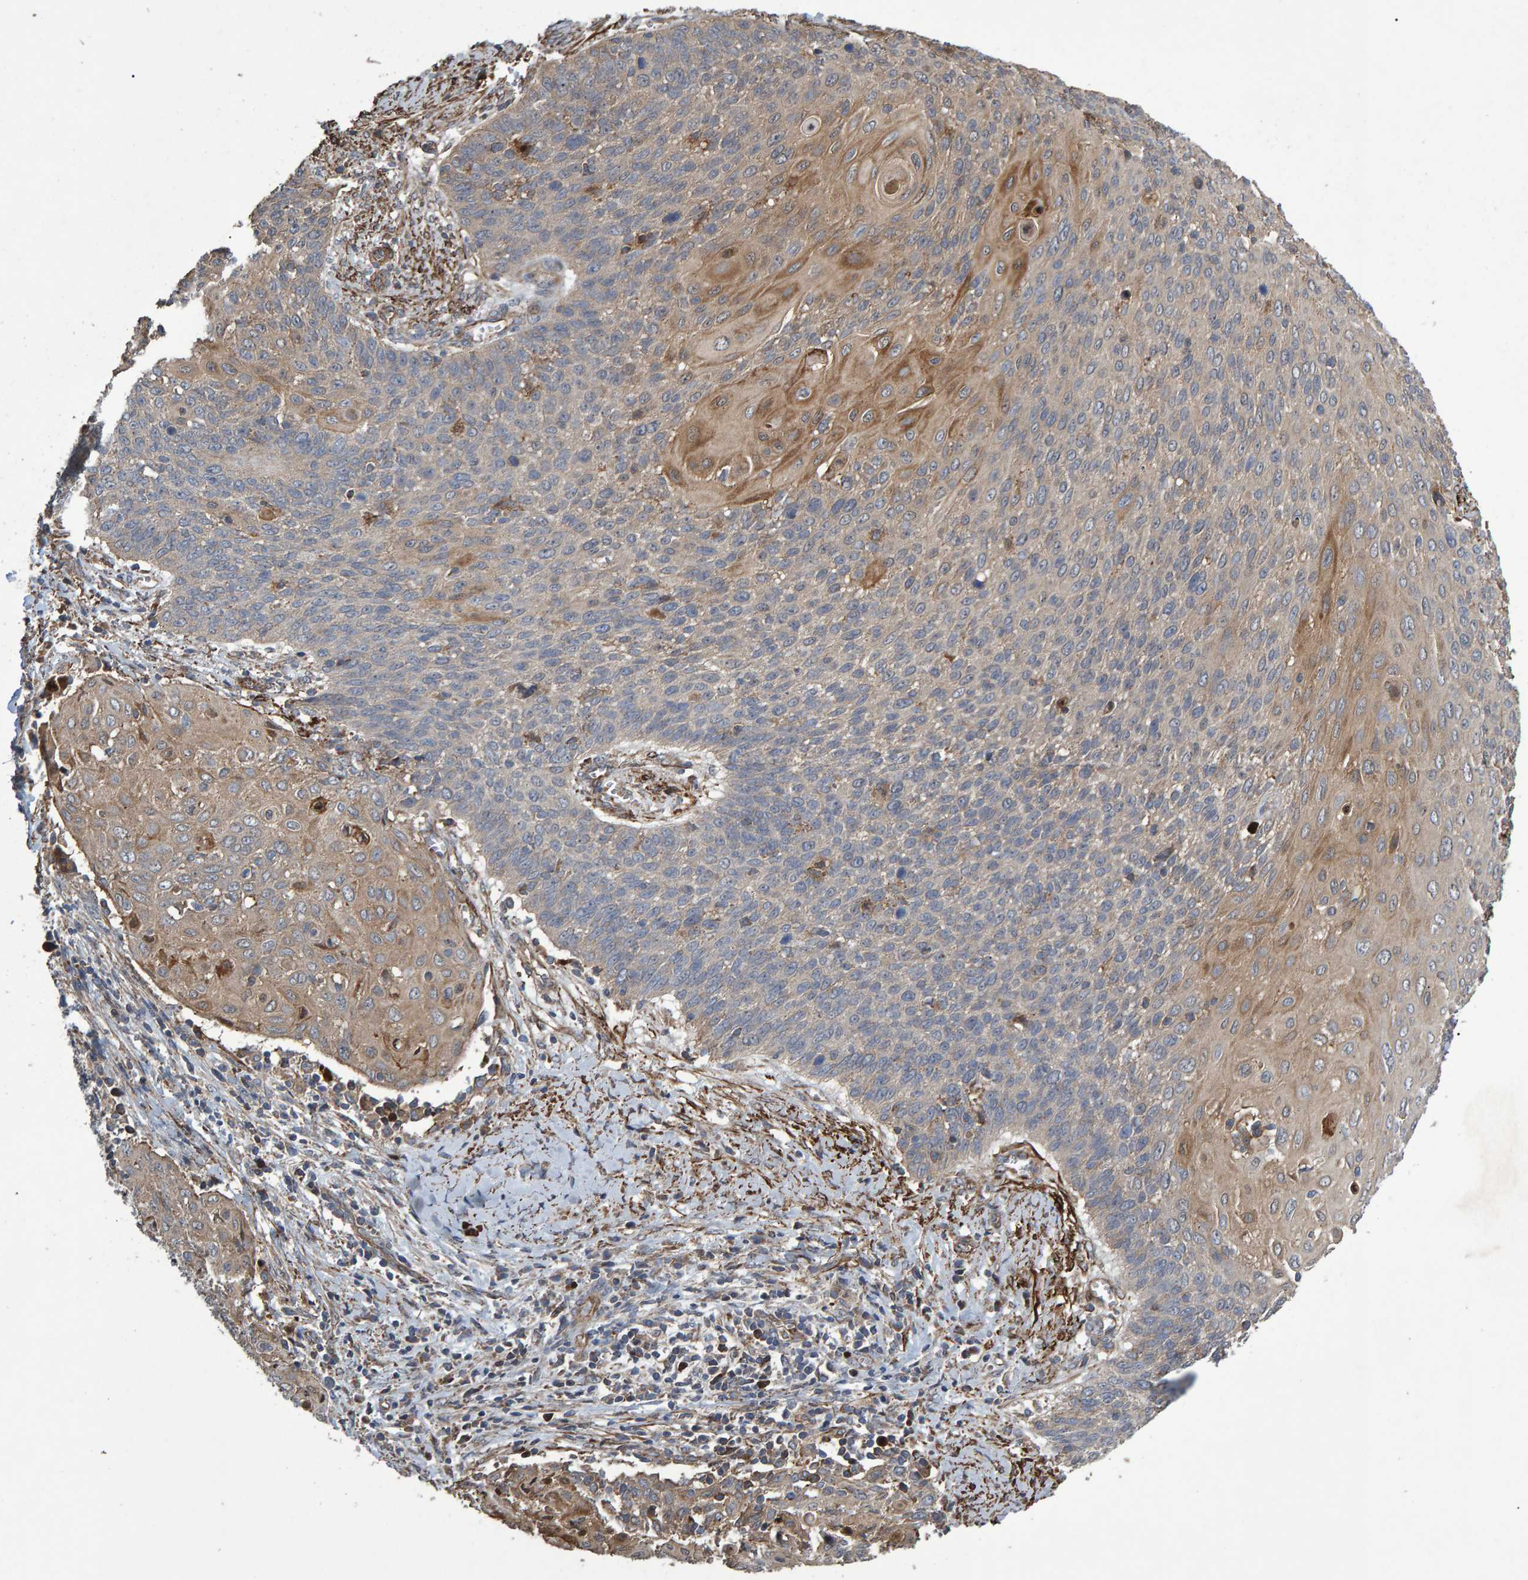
{"staining": {"intensity": "moderate", "quantity": "25%-75%", "location": "cytoplasmic/membranous"}, "tissue": "cervical cancer", "cell_type": "Tumor cells", "image_type": "cancer", "snomed": [{"axis": "morphology", "description": "Squamous cell carcinoma, NOS"}, {"axis": "topography", "description": "Cervix"}], "caption": "DAB (3,3'-diaminobenzidine) immunohistochemical staining of human cervical cancer (squamous cell carcinoma) reveals moderate cytoplasmic/membranous protein positivity in about 25%-75% of tumor cells.", "gene": "SLIT2", "patient": {"sex": "female", "age": 39}}